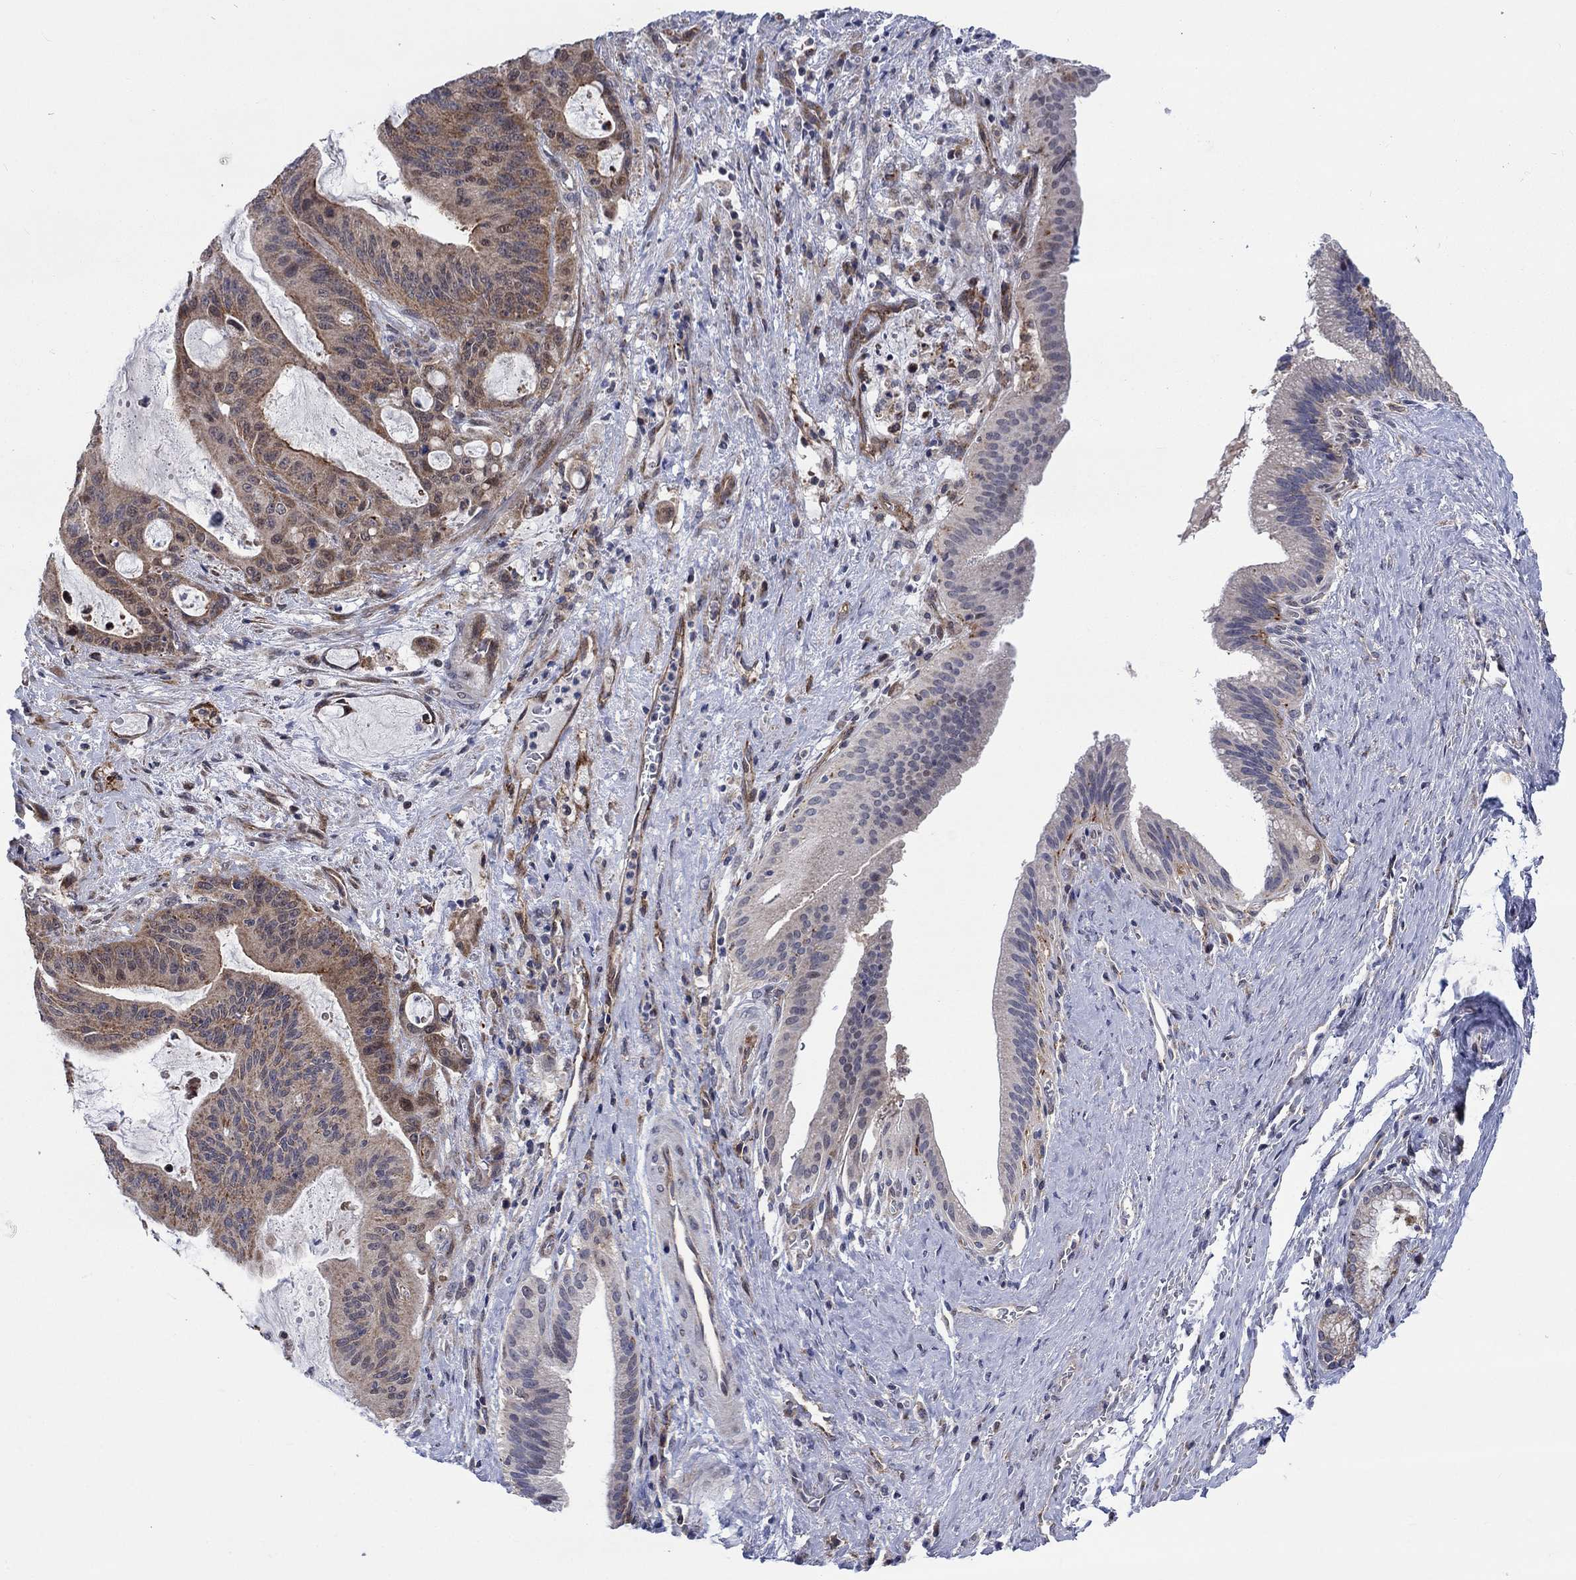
{"staining": {"intensity": "moderate", "quantity": "25%-75%", "location": "cytoplasmic/membranous"}, "tissue": "liver cancer", "cell_type": "Tumor cells", "image_type": "cancer", "snomed": [{"axis": "morphology", "description": "Cholangiocarcinoma"}, {"axis": "topography", "description": "Liver"}], "caption": "Cholangiocarcinoma (liver) tissue displays moderate cytoplasmic/membranous expression in about 25%-75% of tumor cells, visualized by immunohistochemistry.", "gene": "SLC35F2", "patient": {"sex": "female", "age": 73}}